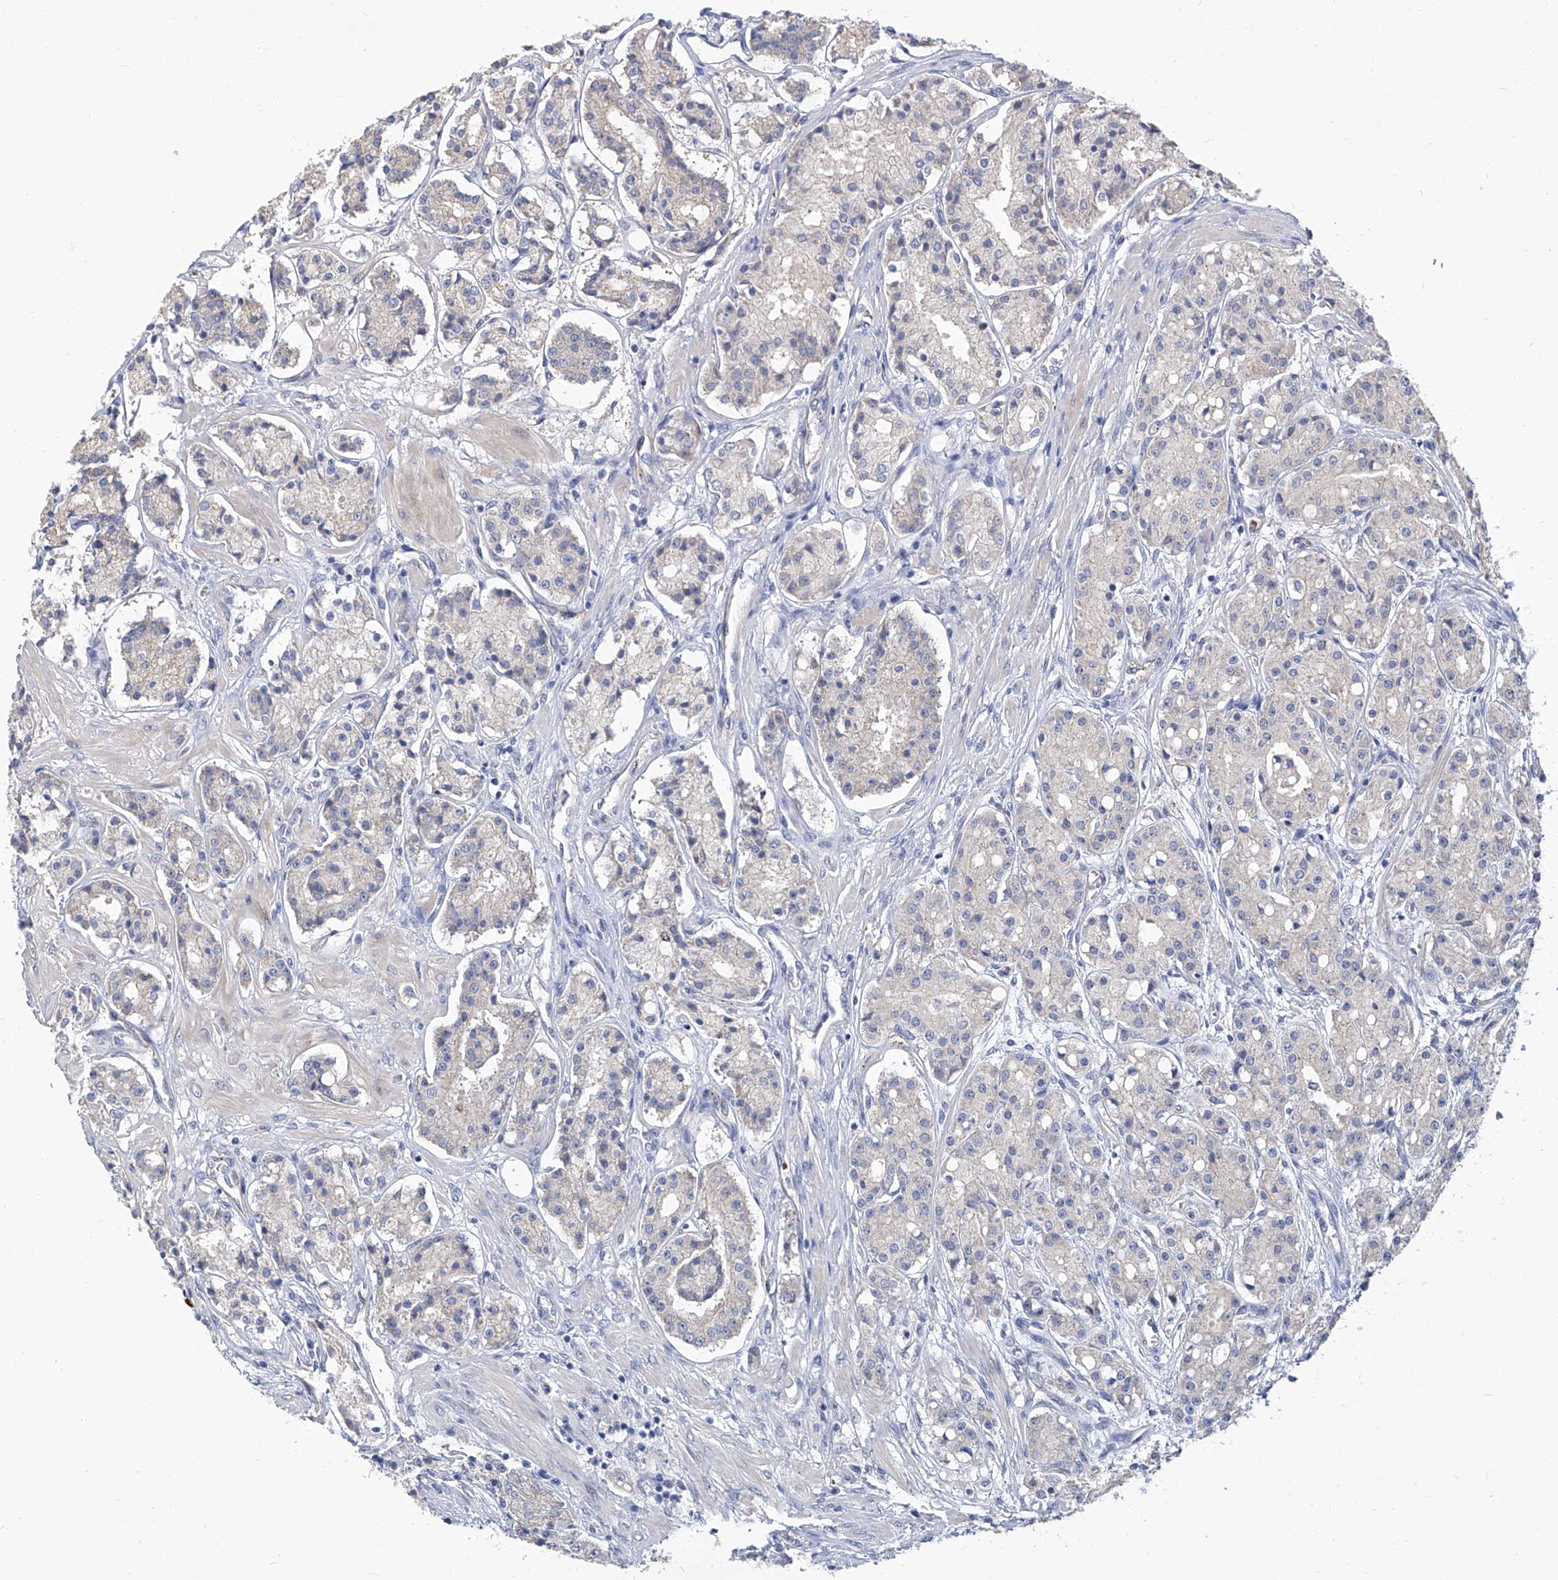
{"staining": {"intensity": "negative", "quantity": "none", "location": "none"}, "tissue": "prostate cancer", "cell_type": "Tumor cells", "image_type": "cancer", "snomed": [{"axis": "morphology", "description": "Adenocarcinoma, High grade"}, {"axis": "topography", "description": "Prostate"}], "caption": "Prostate high-grade adenocarcinoma stained for a protein using immunohistochemistry shows no staining tumor cells.", "gene": "PARD3", "patient": {"sex": "male", "age": 60}}